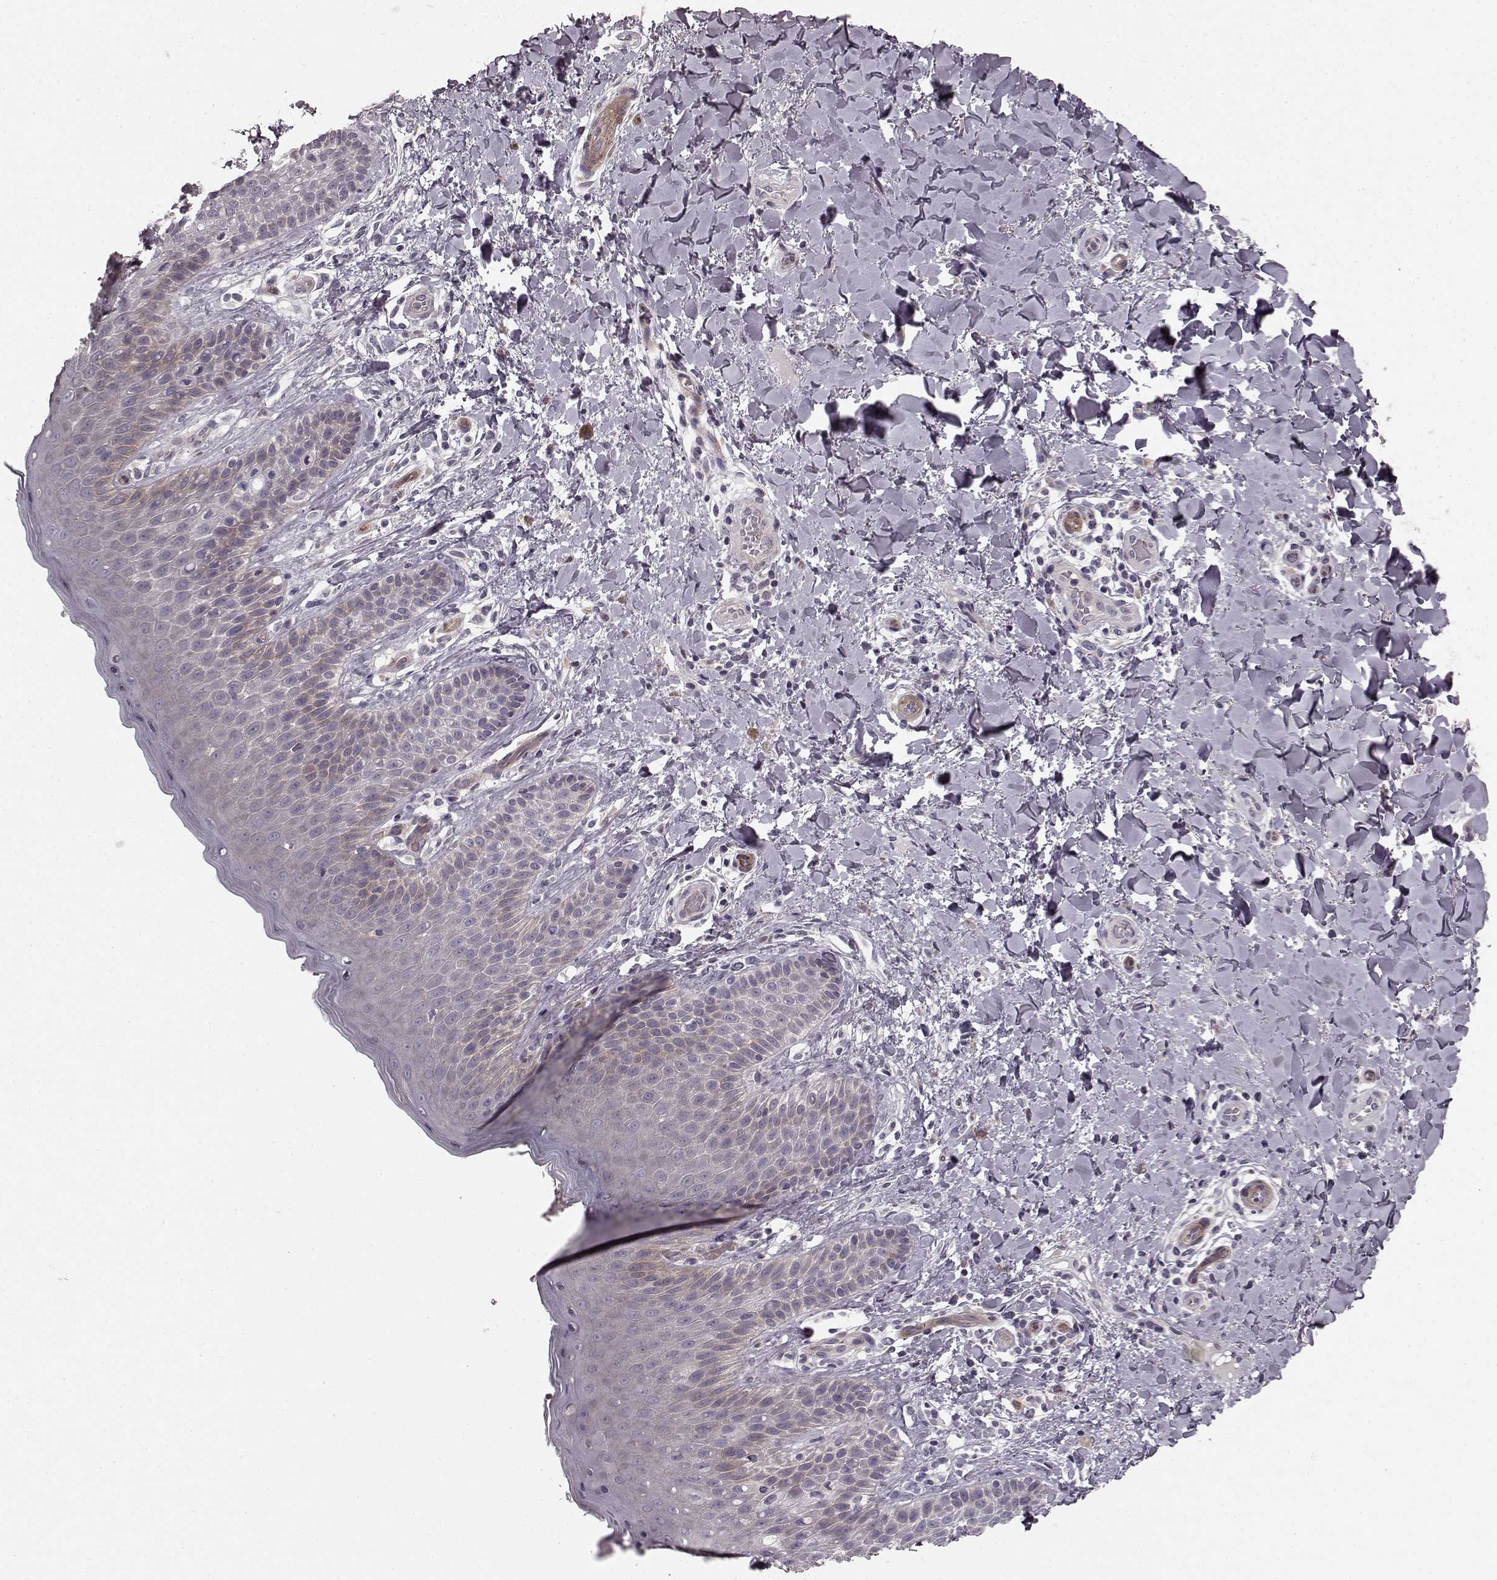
{"staining": {"intensity": "negative", "quantity": "none", "location": "none"}, "tissue": "skin", "cell_type": "Epidermal cells", "image_type": "normal", "snomed": [{"axis": "morphology", "description": "Normal tissue, NOS"}, {"axis": "topography", "description": "Anal"}], "caption": "DAB immunohistochemical staining of benign skin exhibits no significant expression in epidermal cells.", "gene": "SLC22A18", "patient": {"sex": "male", "age": 36}}